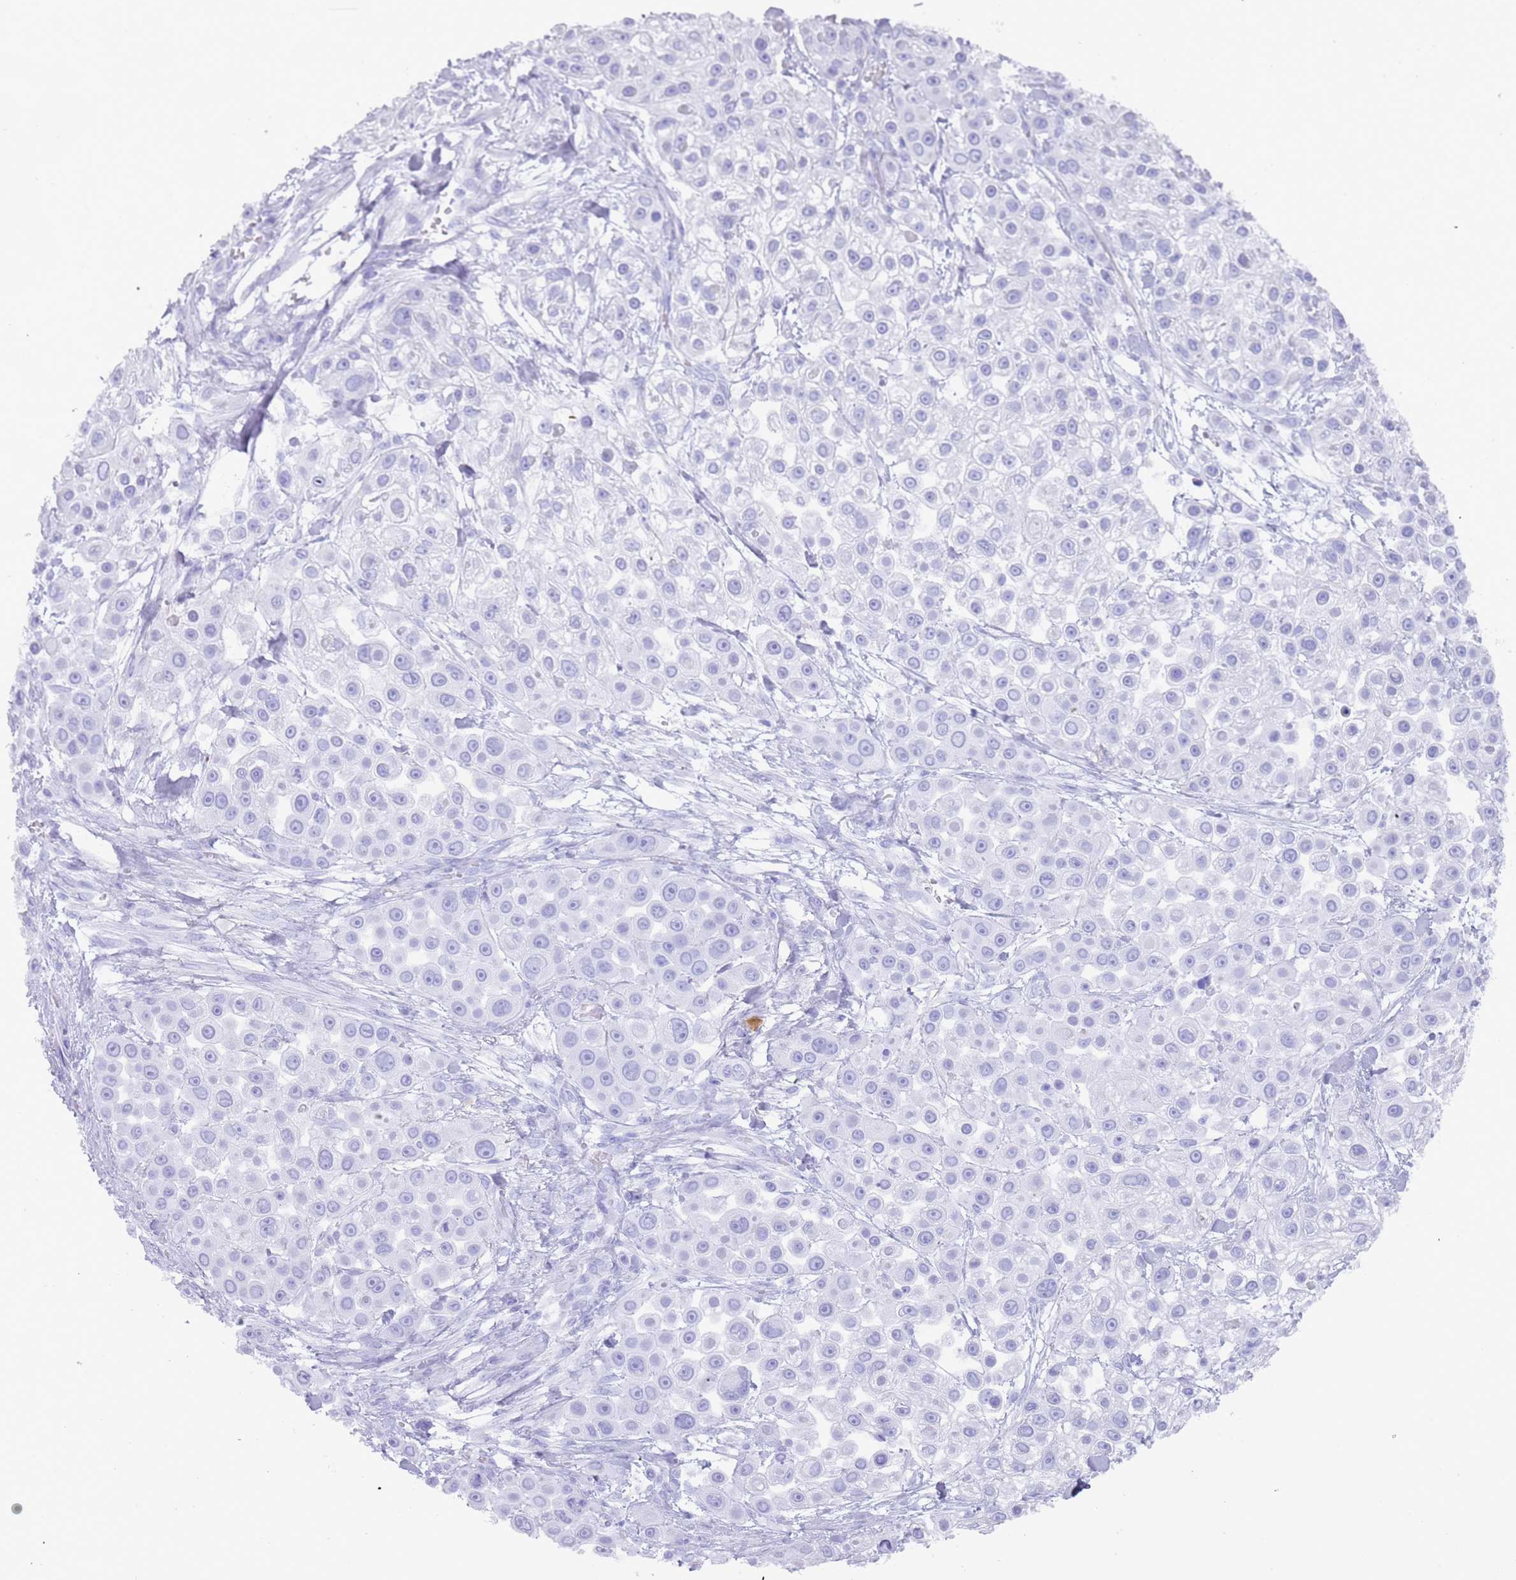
{"staining": {"intensity": "negative", "quantity": "none", "location": "none"}, "tissue": "skin cancer", "cell_type": "Tumor cells", "image_type": "cancer", "snomed": [{"axis": "morphology", "description": "Squamous cell carcinoma, NOS"}, {"axis": "topography", "description": "Skin"}], "caption": "Image shows no protein positivity in tumor cells of skin cancer tissue.", "gene": "MYADML2", "patient": {"sex": "male", "age": 67}}